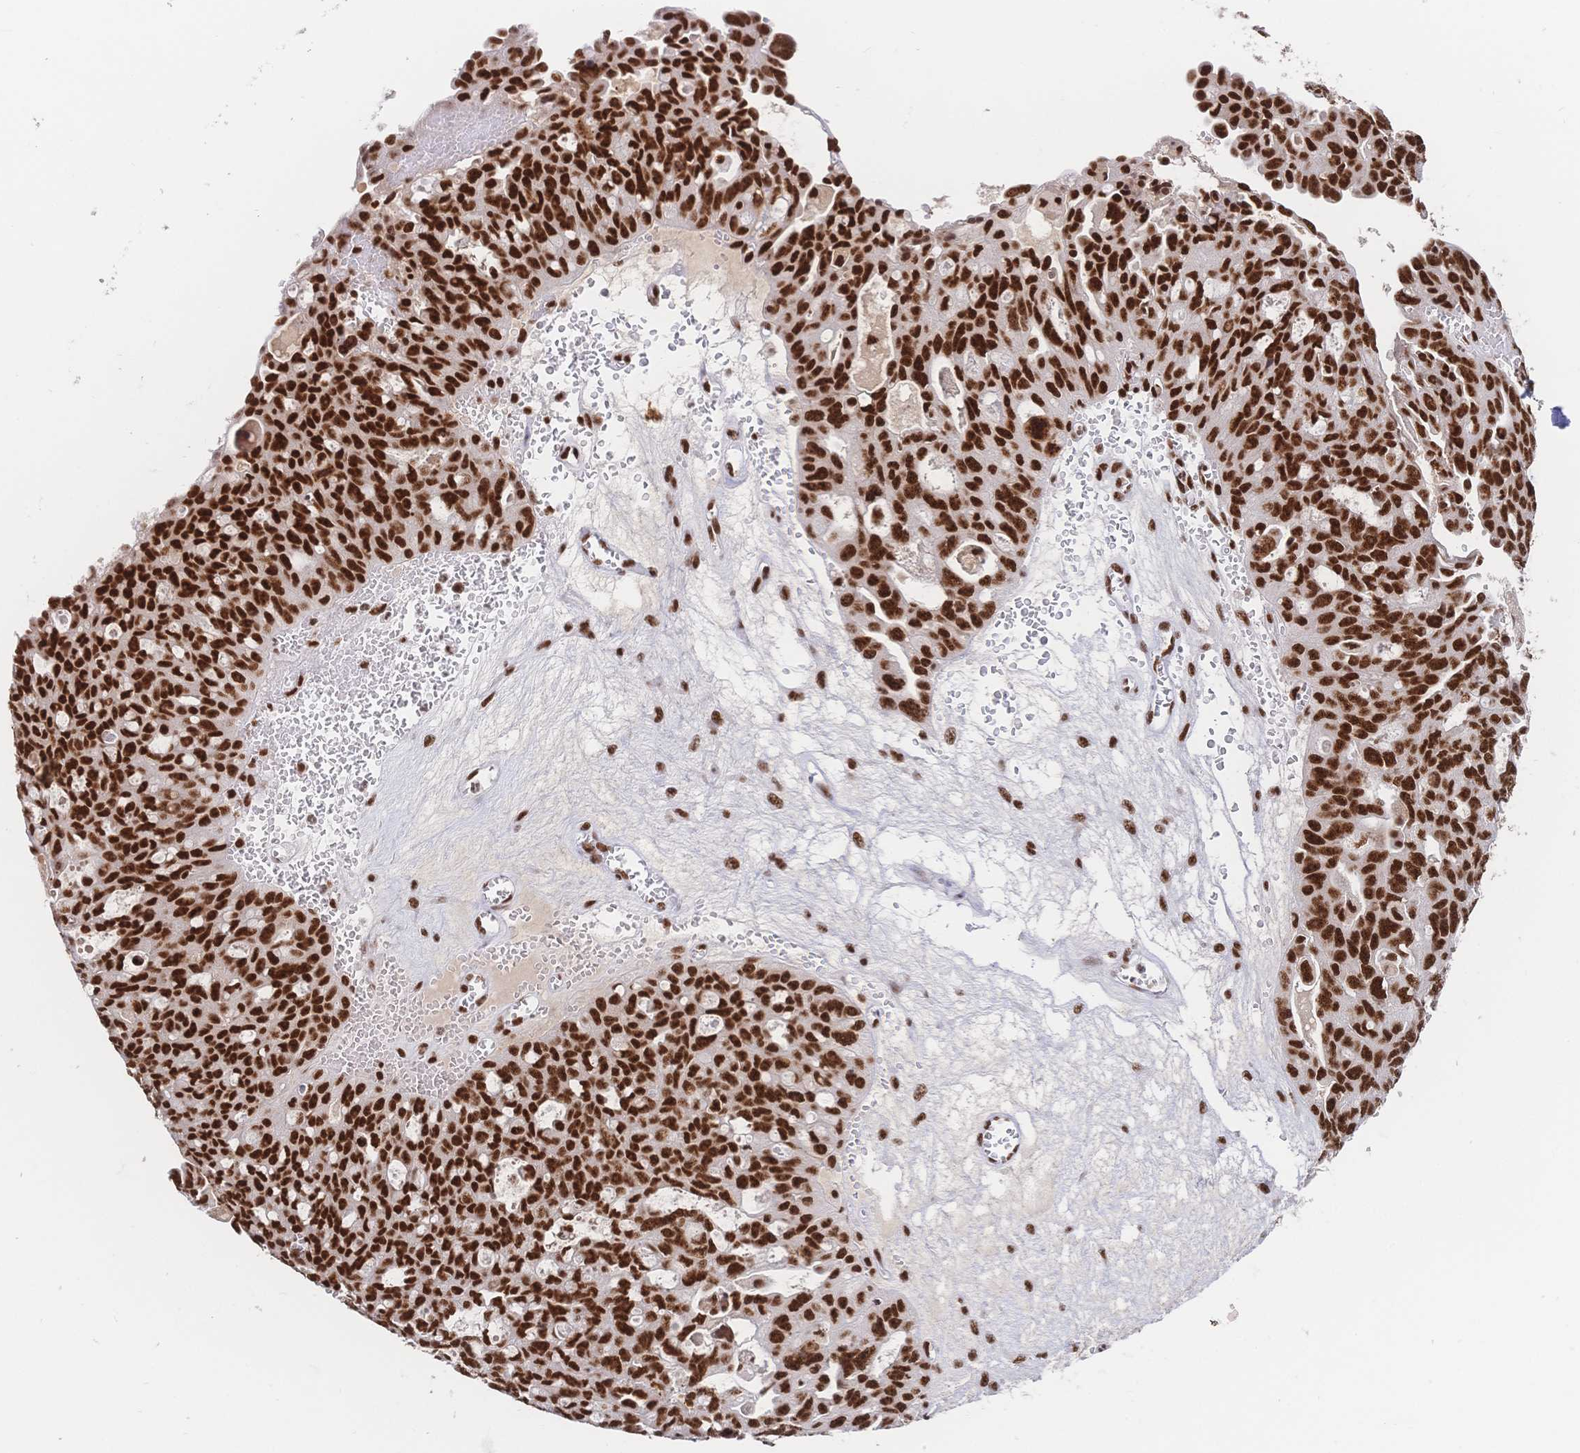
{"staining": {"intensity": "strong", "quantity": ">75%", "location": "nuclear"}, "tissue": "ovarian cancer", "cell_type": "Tumor cells", "image_type": "cancer", "snomed": [{"axis": "morphology", "description": "Carcinoma, endometroid"}, {"axis": "topography", "description": "Ovary"}], "caption": "High-power microscopy captured an immunohistochemistry (IHC) photomicrograph of ovarian cancer, revealing strong nuclear staining in about >75% of tumor cells.", "gene": "SRSF1", "patient": {"sex": "female", "age": 70}}